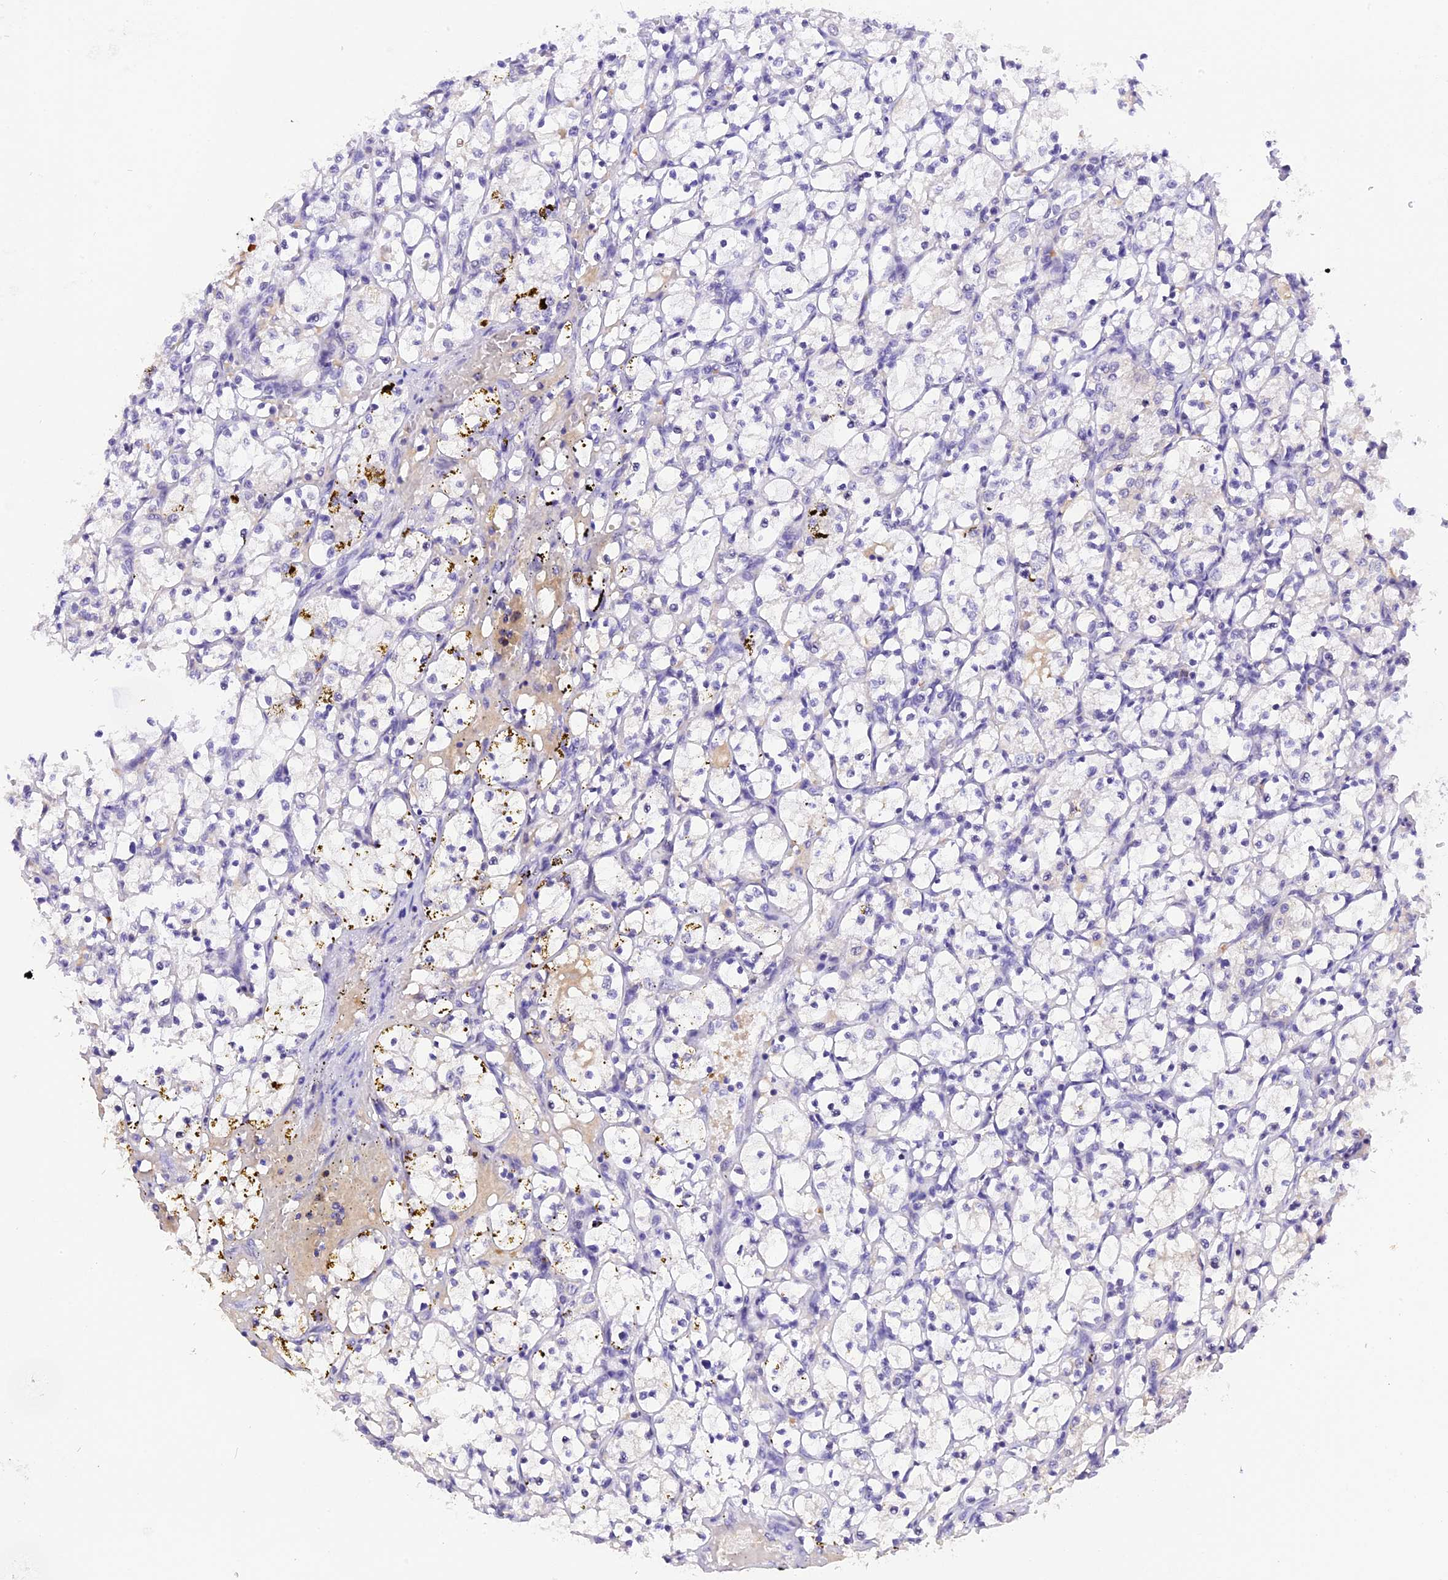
{"staining": {"intensity": "negative", "quantity": "none", "location": "none"}, "tissue": "renal cancer", "cell_type": "Tumor cells", "image_type": "cancer", "snomed": [{"axis": "morphology", "description": "Adenocarcinoma, NOS"}, {"axis": "topography", "description": "Kidney"}], "caption": "Immunohistochemical staining of human adenocarcinoma (renal) exhibits no significant expression in tumor cells. The staining is performed using DAB (3,3'-diaminobenzidine) brown chromogen with nuclei counter-stained in using hematoxylin.", "gene": "AHSP", "patient": {"sex": "female", "age": 69}}